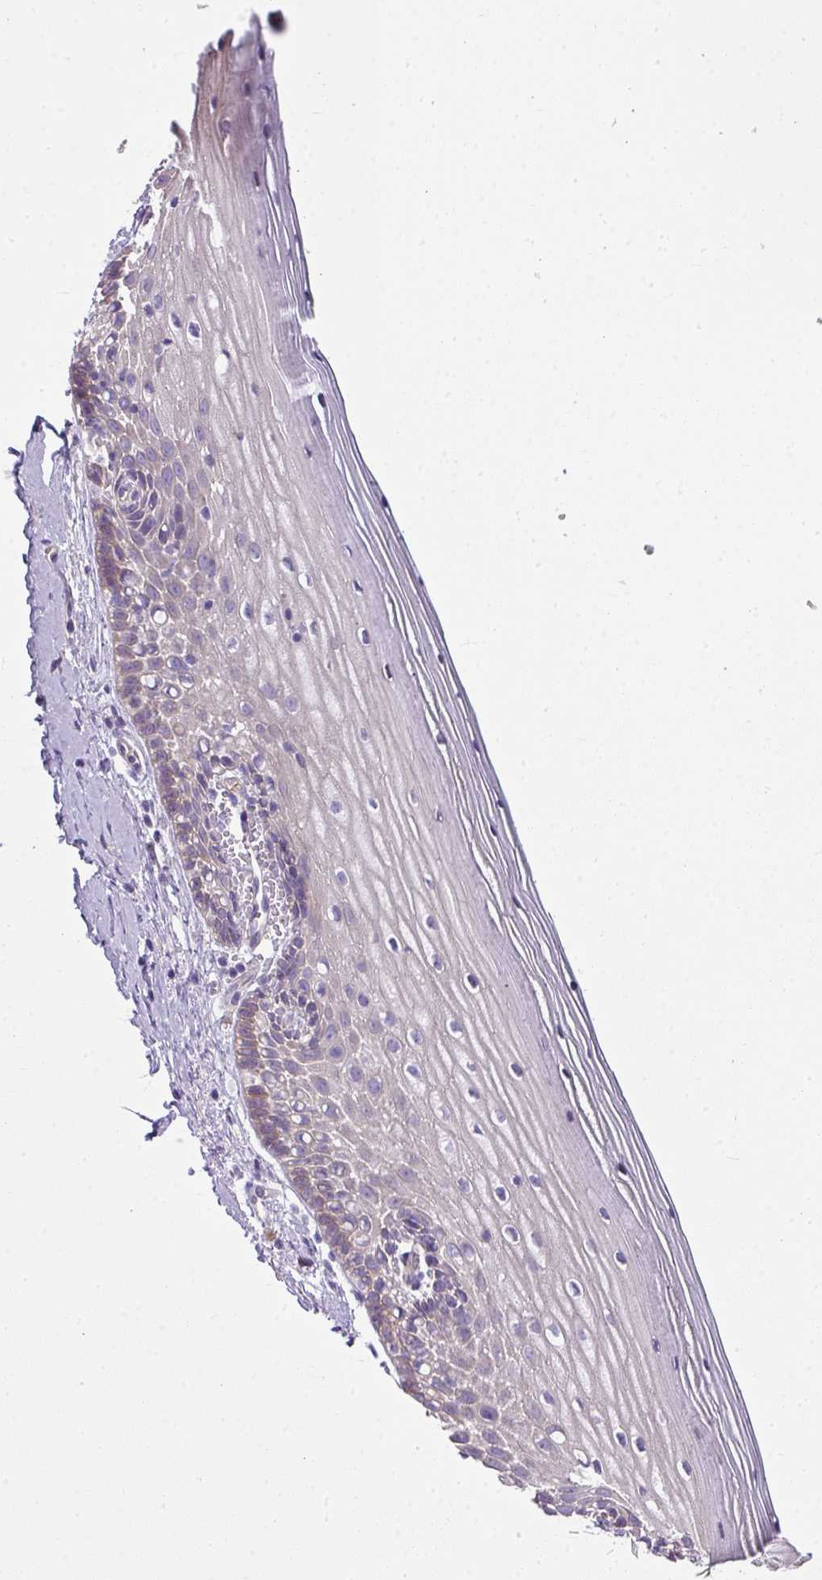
{"staining": {"intensity": "negative", "quantity": "none", "location": "none"}, "tissue": "cervix", "cell_type": "Glandular cells", "image_type": "normal", "snomed": [{"axis": "morphology", "description": "Normal tissue, NOS"}, {"axis": "topography", "description": "Cervix"}], "caption": "This is a micrograph of IHC staining of unremarkable cervix, which shows no staining in glandular cells.", "gene": "PALS2", "patient": {"sex": "female", "age": 44}}